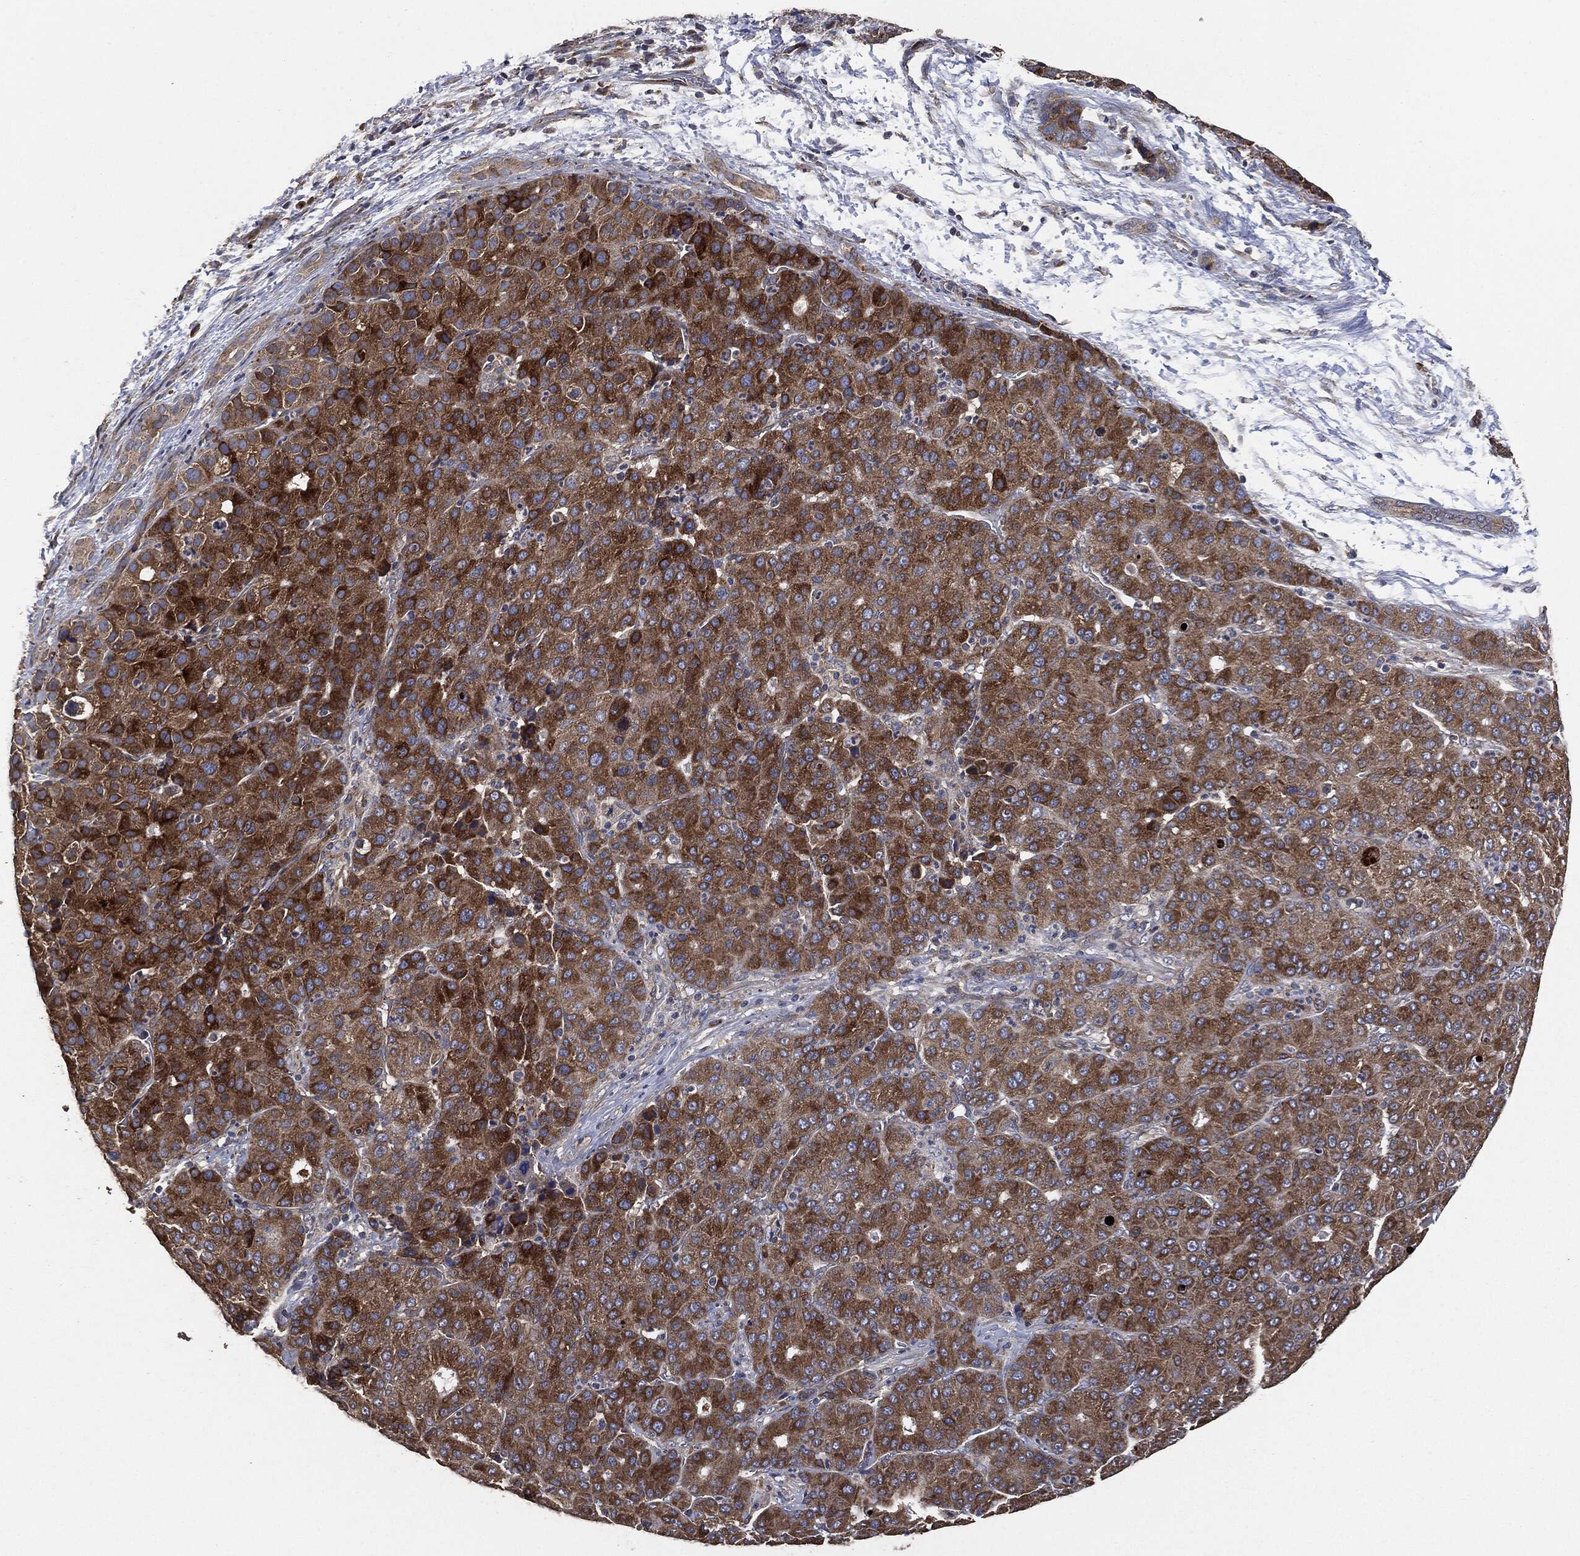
{"staining": {"intensity": "strong", "quantity": "<25%", "location": "cytoplasmic/membranous"}, "tissue": "liver cancer", "cell_type": "Tumor cells", "image_type": "cancer", "snomed": [{"axis": "morphology", "description": "Carcinoma, Hepatocellular, NOS"}, {"axis": "topography", "description": "Liver"}], "caption": "Approximately <25% of tumor cells in liver cancer (hepatocellular carcinoma) show strong cytoplasmic/membranous protein expression as visualized by brown immunohistochemical staining.", "gene": "STK3", "patient": {"sex": "male", "age": 65}}